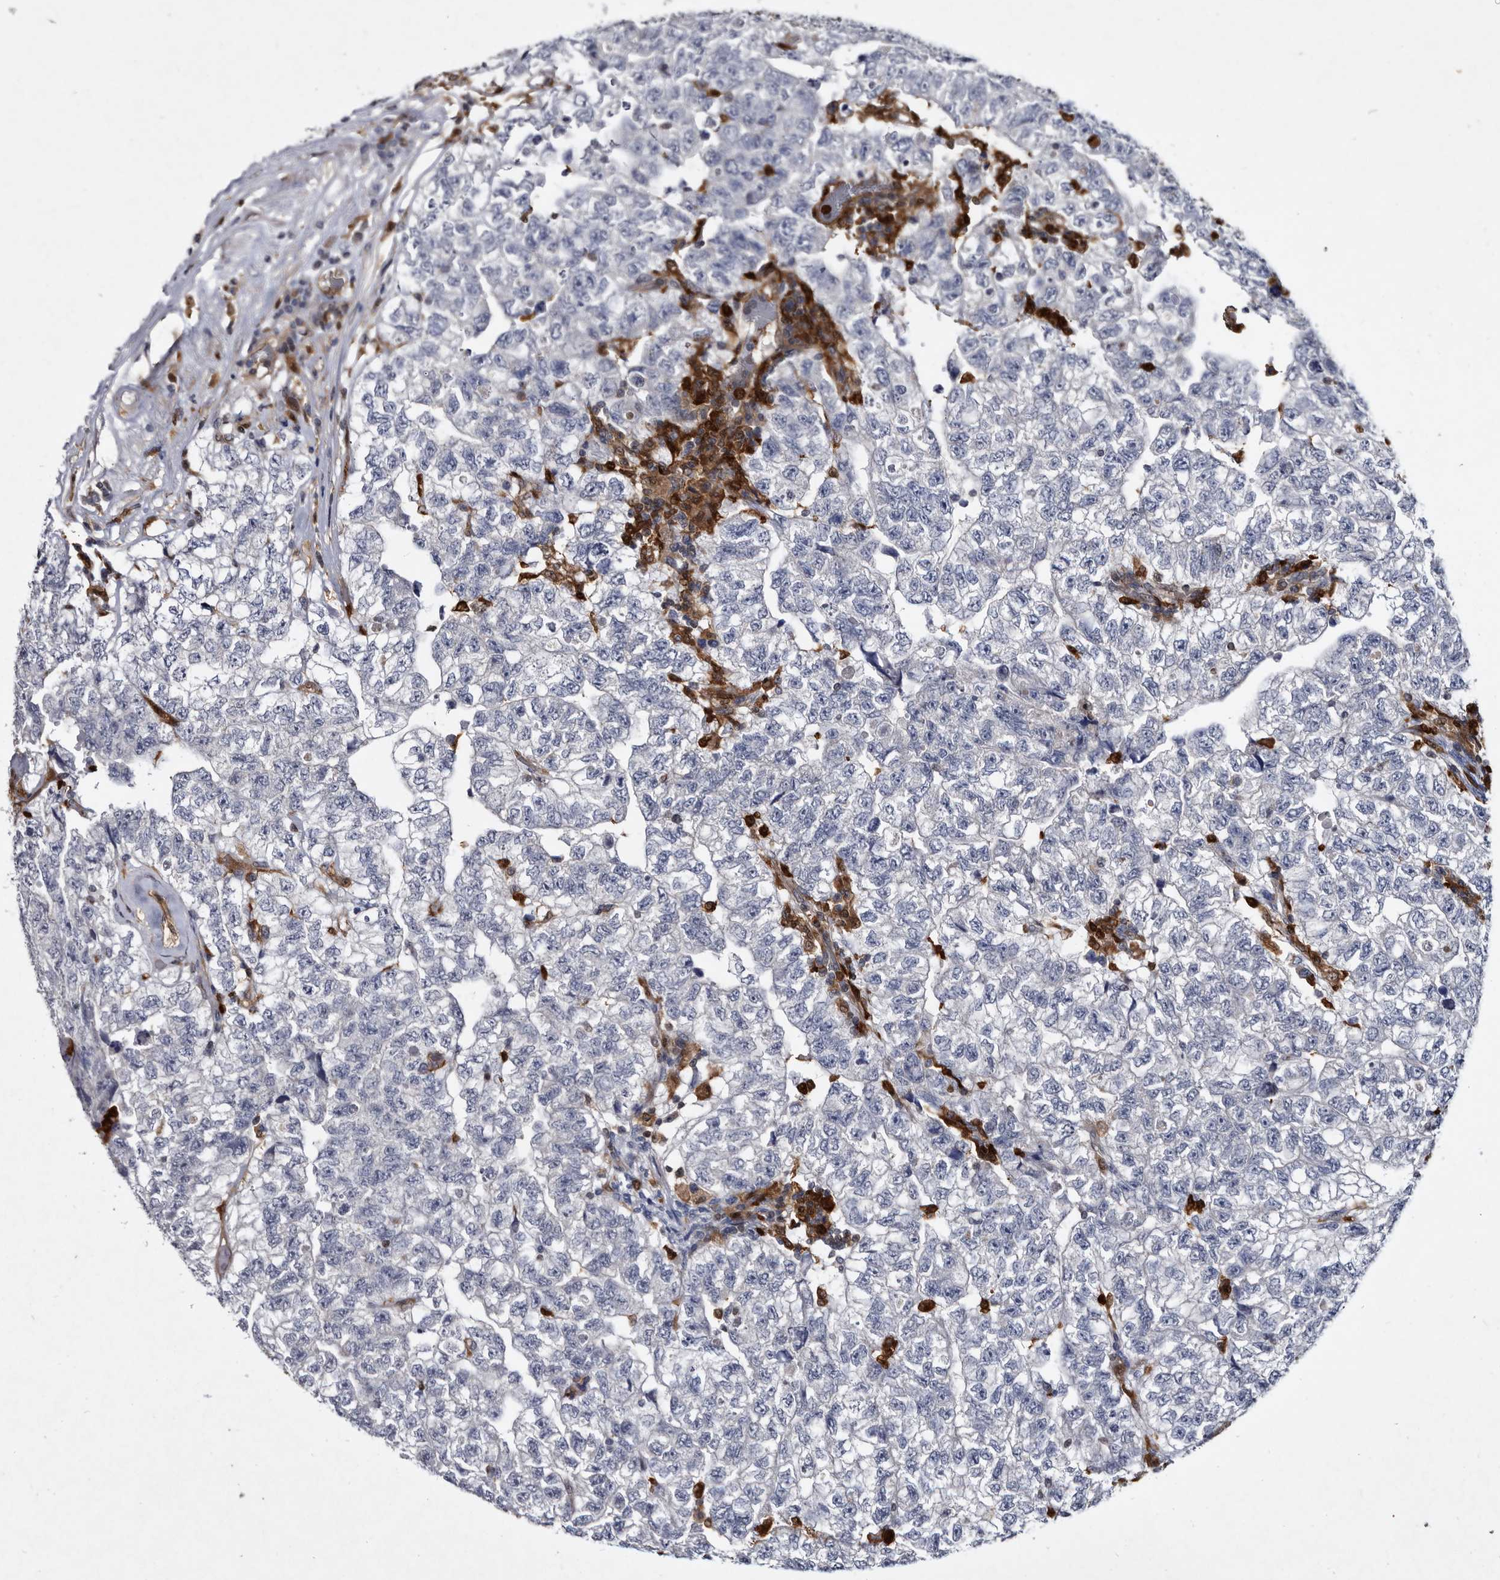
{"staining": {"intensity": "negative", "quantity": "none", "location": "none"}, "tissue": "testis cancer", "cell_type": "Tumor cells", "image_type": "cancer", "snomed": [{"axis": "morphology", "description": "Carcinoma, Embryonal, NOS"}, {"axis": "topography", "description": "Testis"}], "caption": "Testis embryonal carcinoma was stained to show a protein in brown. There is no significant positivity in tumor cells.", "gene": "SERPINB8", "patient": {"sex": "male", "age": 36}}